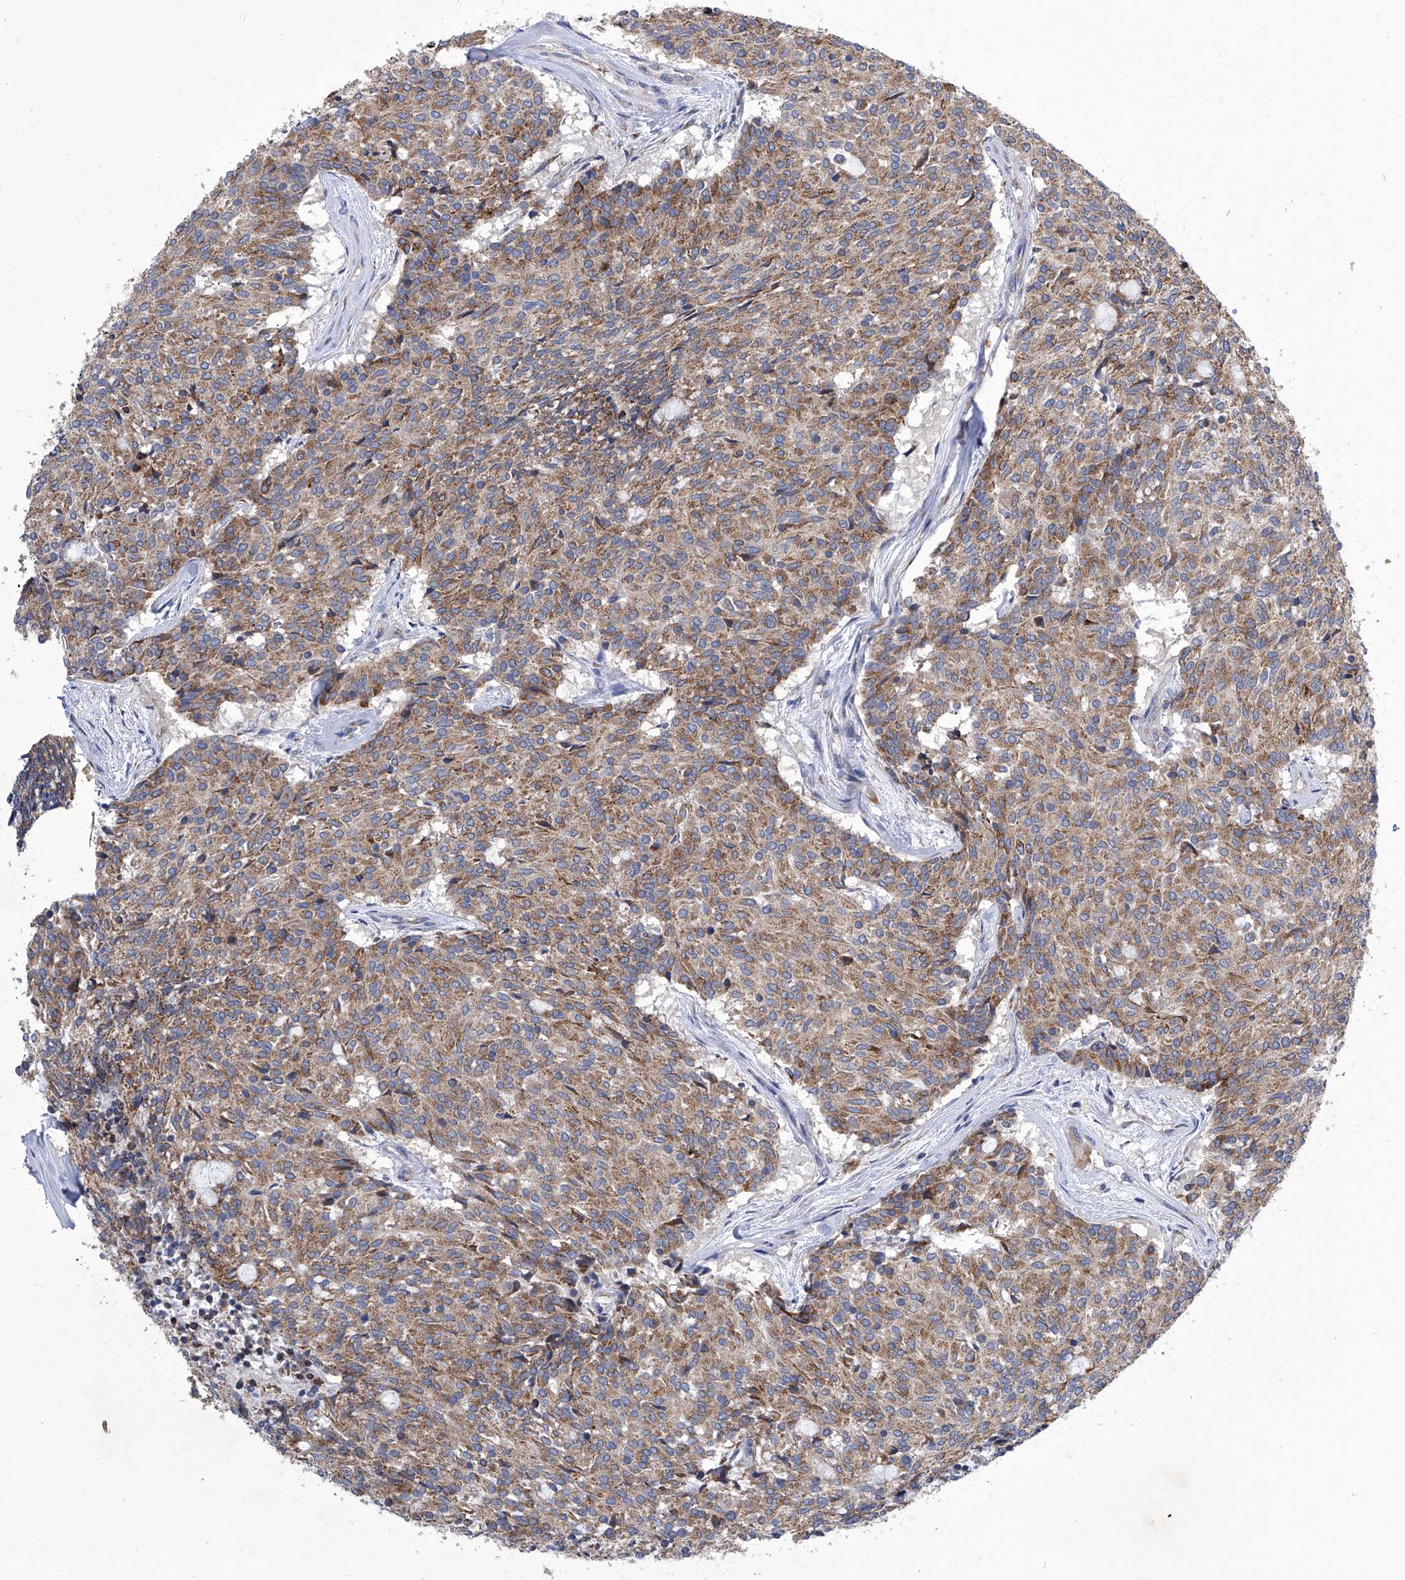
{"staining": {"intensity": "moderate", "quantity": ">75%", "location": "cytoplasmic/membranous"}, "tissue": "carcinoid", "cell_type": "Tumor cells", "image_type": "cancer", "snomed": [{"axis": "morphology", "description": "Carcinoid, malignant, NOS"}, {"axis": "topography", "description": "Pancreas"}], "caption": "Approximately >75% of tumor cells in human carcinoid show moderate cytoplasmic/membranous protein expression as visualized by brown immunohistochemical staining.", "gene": "TJAP1", "patient": {"sex": "female", "age": 54}}